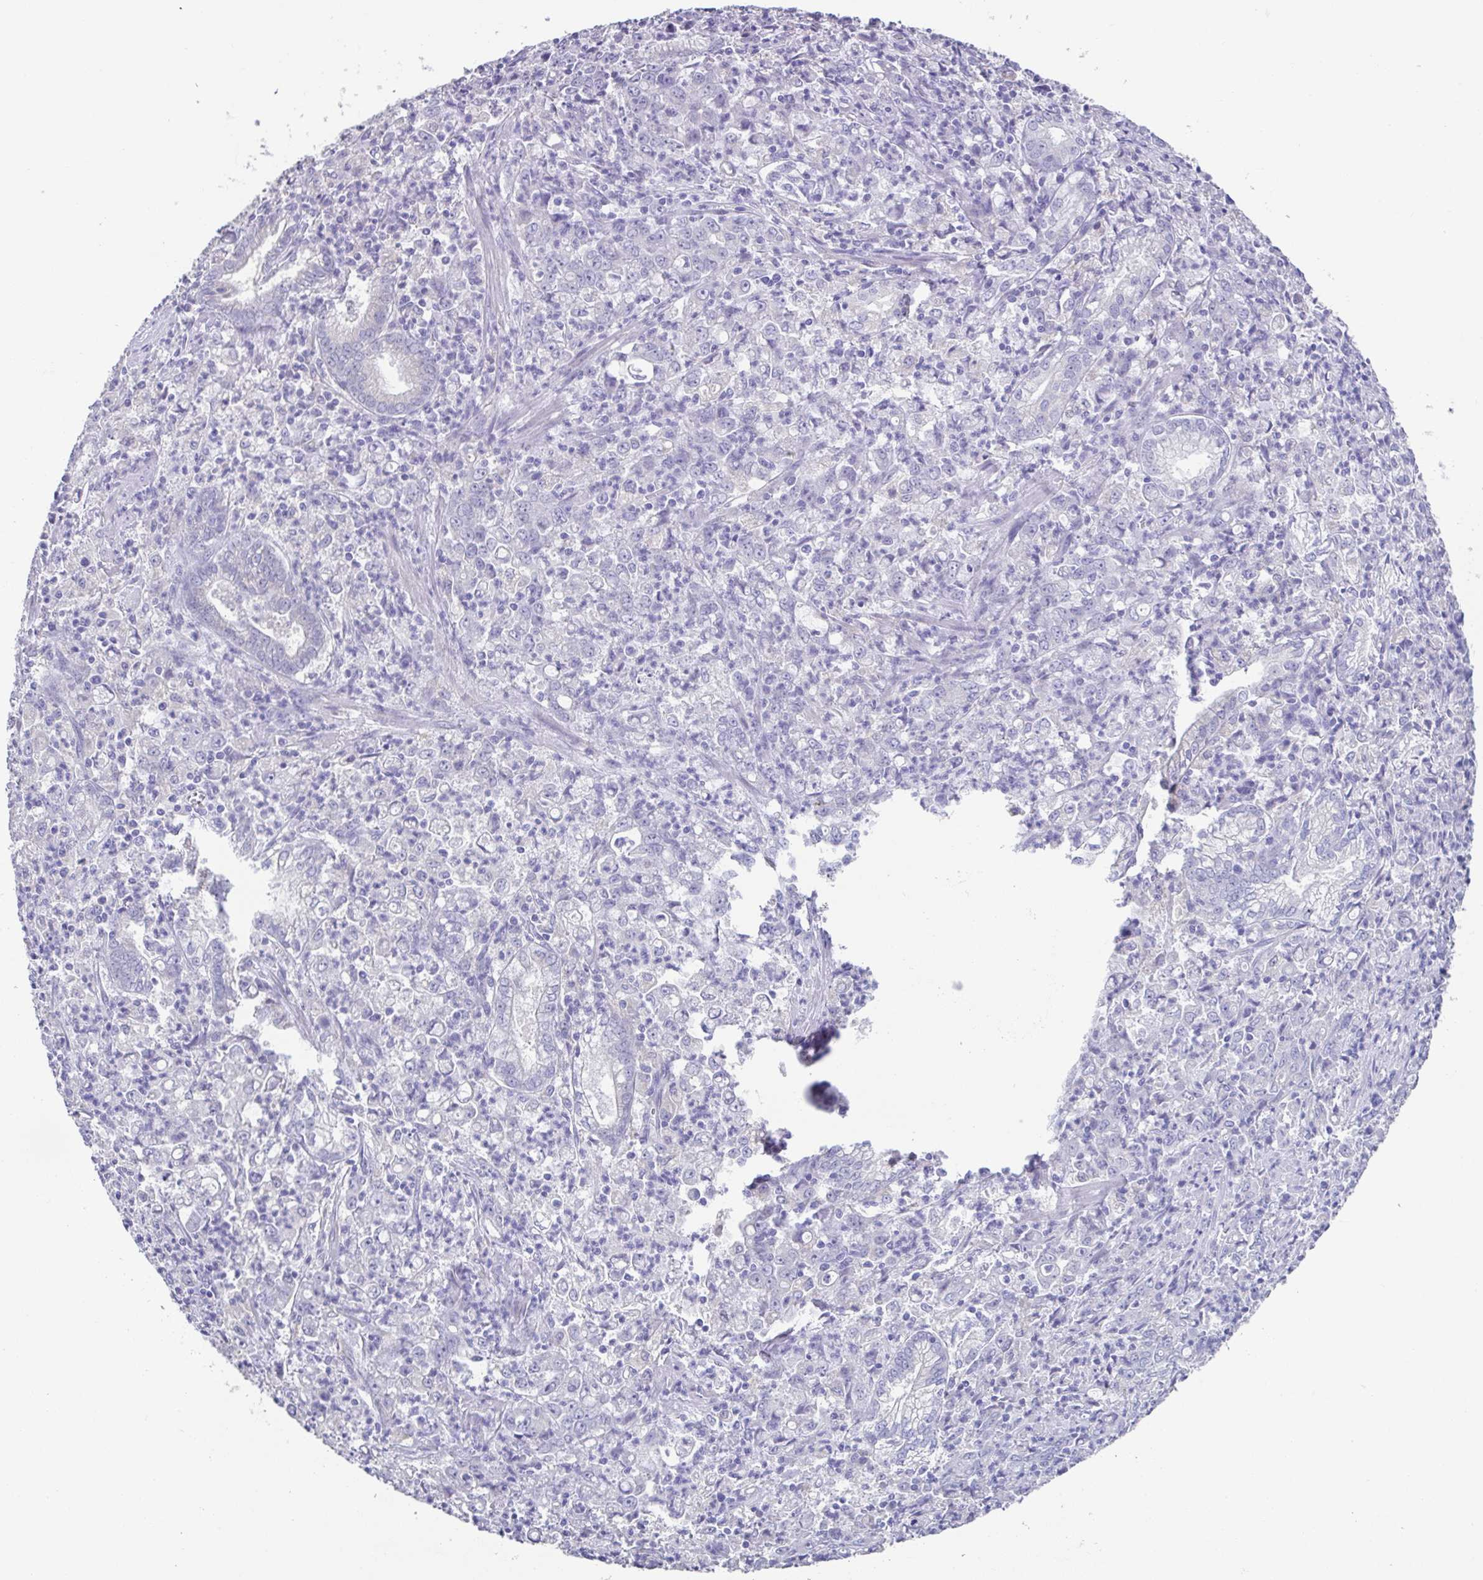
{"staining": {"intensity": "negative", "quantity": "none", "location": "none"}, "tissue": "stomach cancer", "cell_type": "Tumor cells", "image_type": "cancer", "snomed": [{"axis": "morphology", "description": "Adenocarcinoma, NOS"}, {"axis": "topography", "description": "Stomach, lower"}], "caption": "DAB immunohistochemical staining of human stomach cancer demonstrates no significant expression in tumor cells. (Brightfield microscopy of DAB (3,3'-diaminobenzidine) immunohistochemistry (IHC) at high magnification).", "gene": "RDH11", "patient": {"sex": "female", "age": 71}}